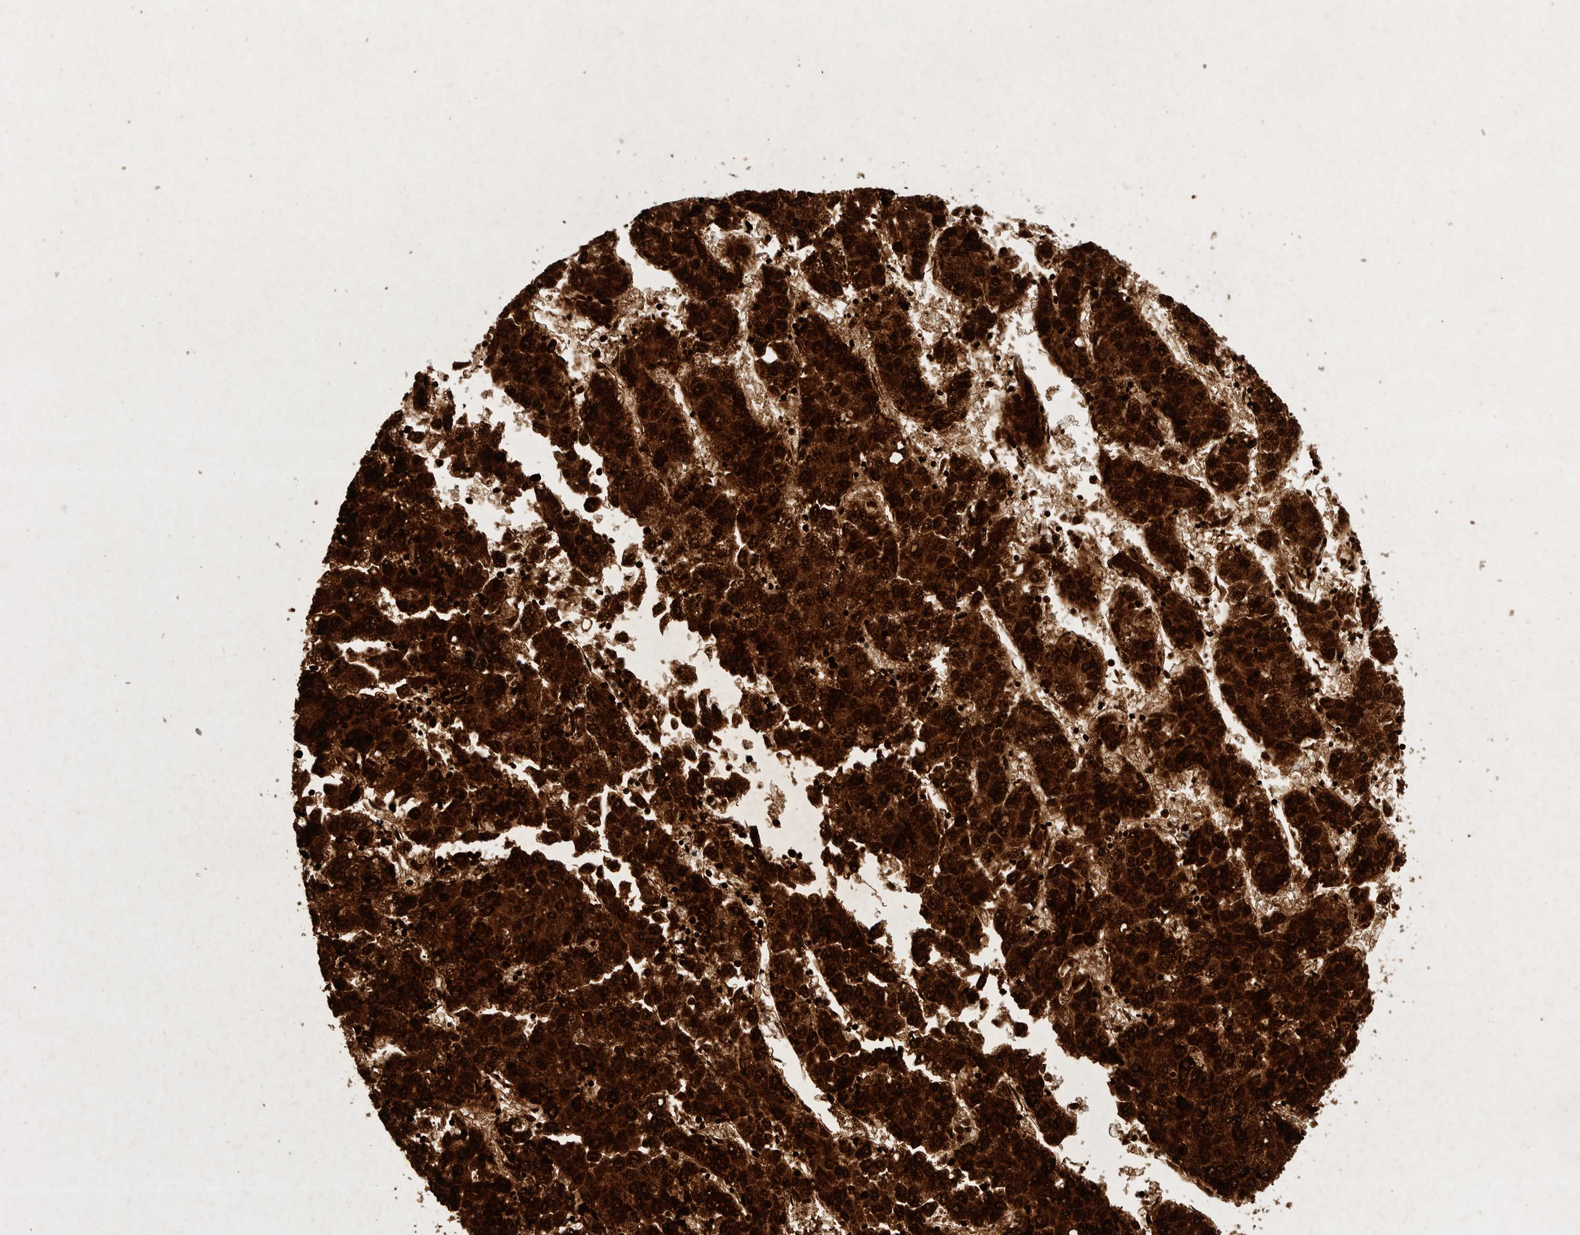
{"staining": {"intensity": "strong", "quantity": ">75%", "location": "cytoplasmic/membranous"}, "tissue": "liver cancer", "cell_type": "Tumor cells", "image_type": "cancer", "snomed": [{"axis": "morphology", "description": "Carcinoma, Hepatocellular, NOS"}, {"axis": "topography", "description": "Liver"}], "caption": "The histopathology image shows immunohistochemical staining of liver hepatocellular carcinoma. There is strong cytoplasmic/membranous staining is appreciated in approximately >75% of tumor cells.", "gene": "MRPL41", "patient": {"sex": "male", "age": 72}}